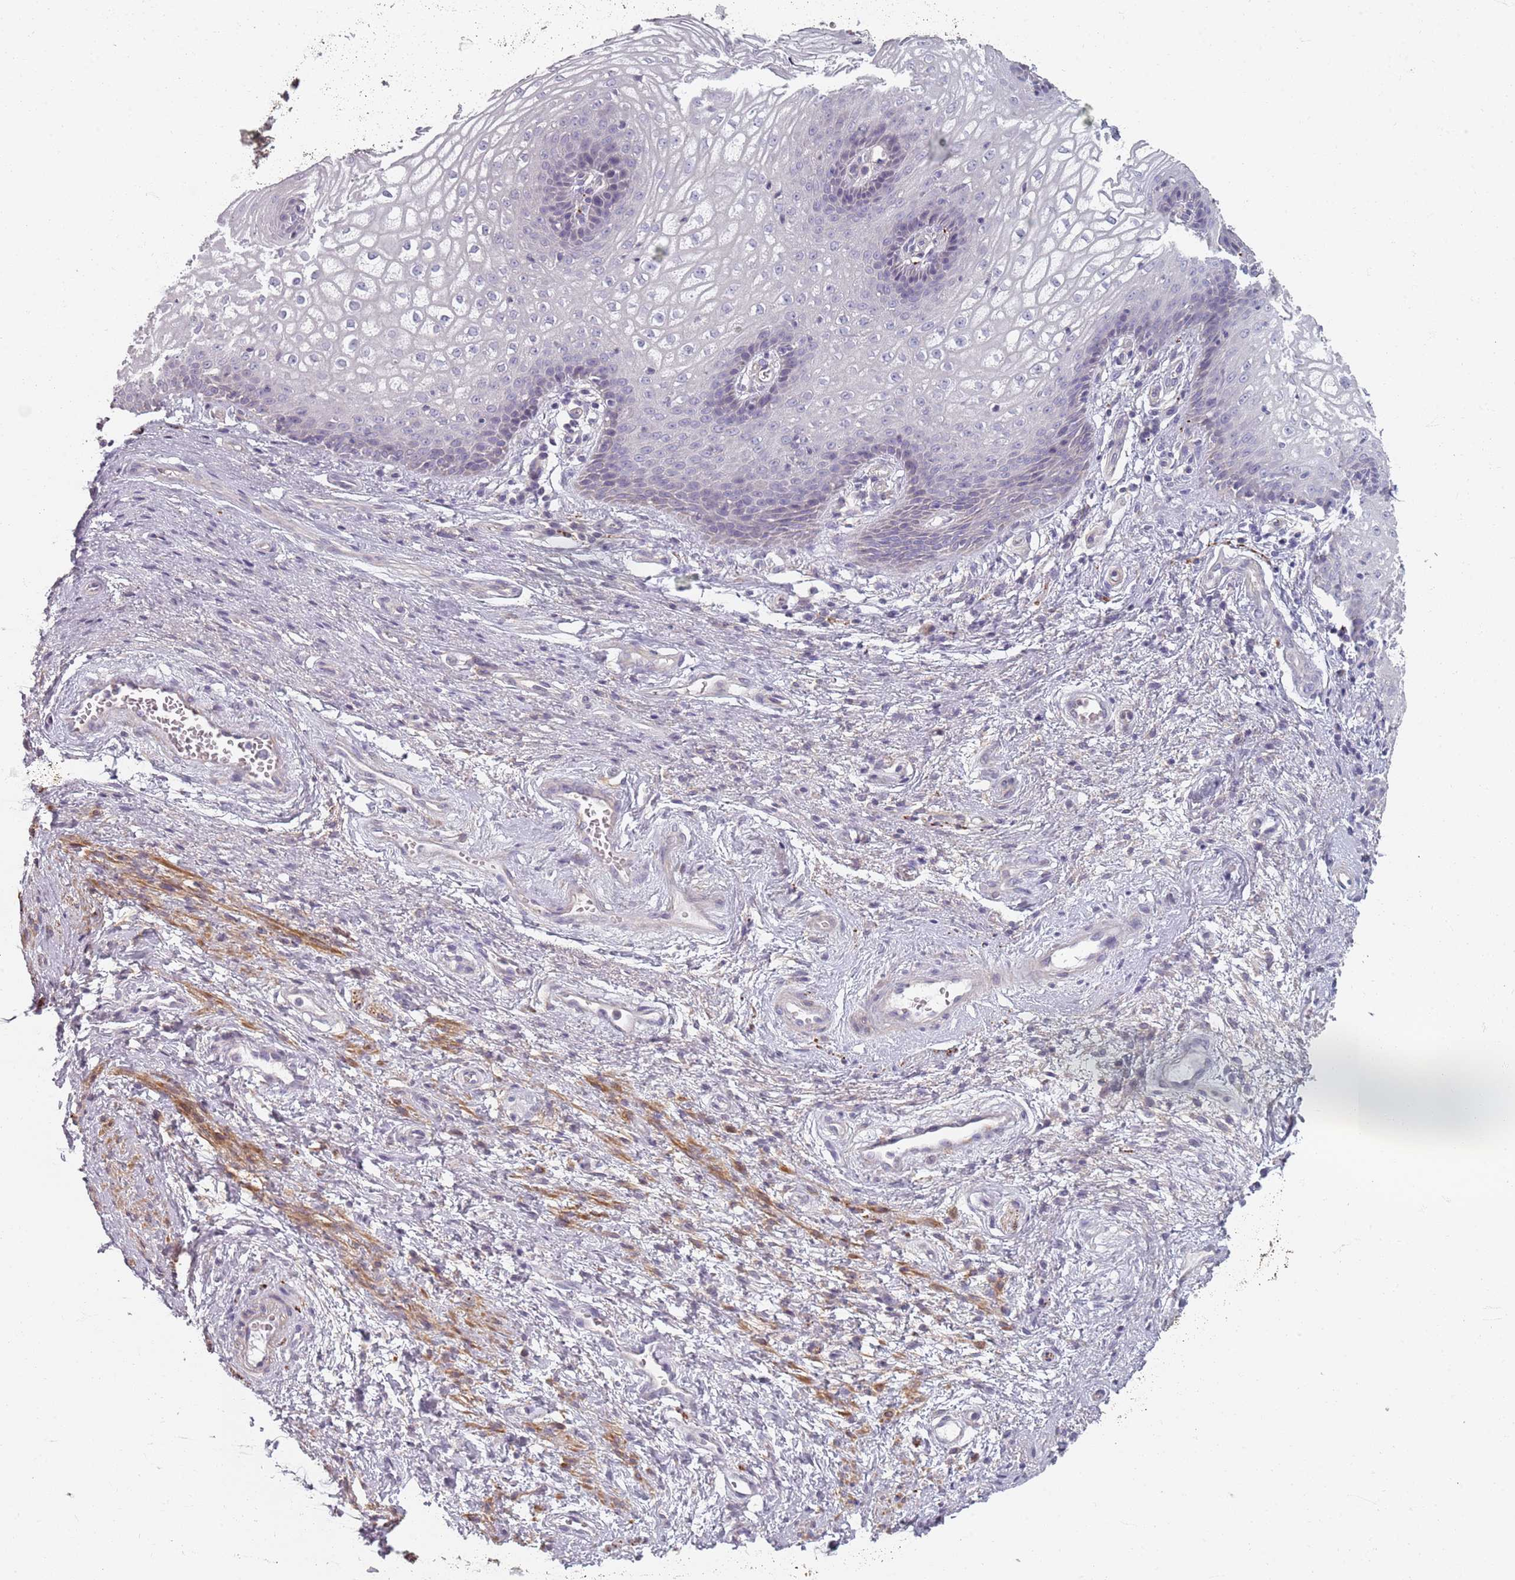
{"staining": {"intensity": "negative", "quantity": "none", "location": "none"}, "tissue": "vagina", "cell_type": "Squamous epithelial cells", "image_type": "normal", "snomed": [{"axis": "morphology", "description": "Normal tissue, NOS"}, {"axis": "topography", "description": "Vagina"}], "caption": "DAB immunohistochemical staining of normal vagina reveals no significant staining in squamous epithelial cells. (DAB IHC, high magnification).", "gene": "SYNGR3", "patient": {"sex": "female", "age": 34}}